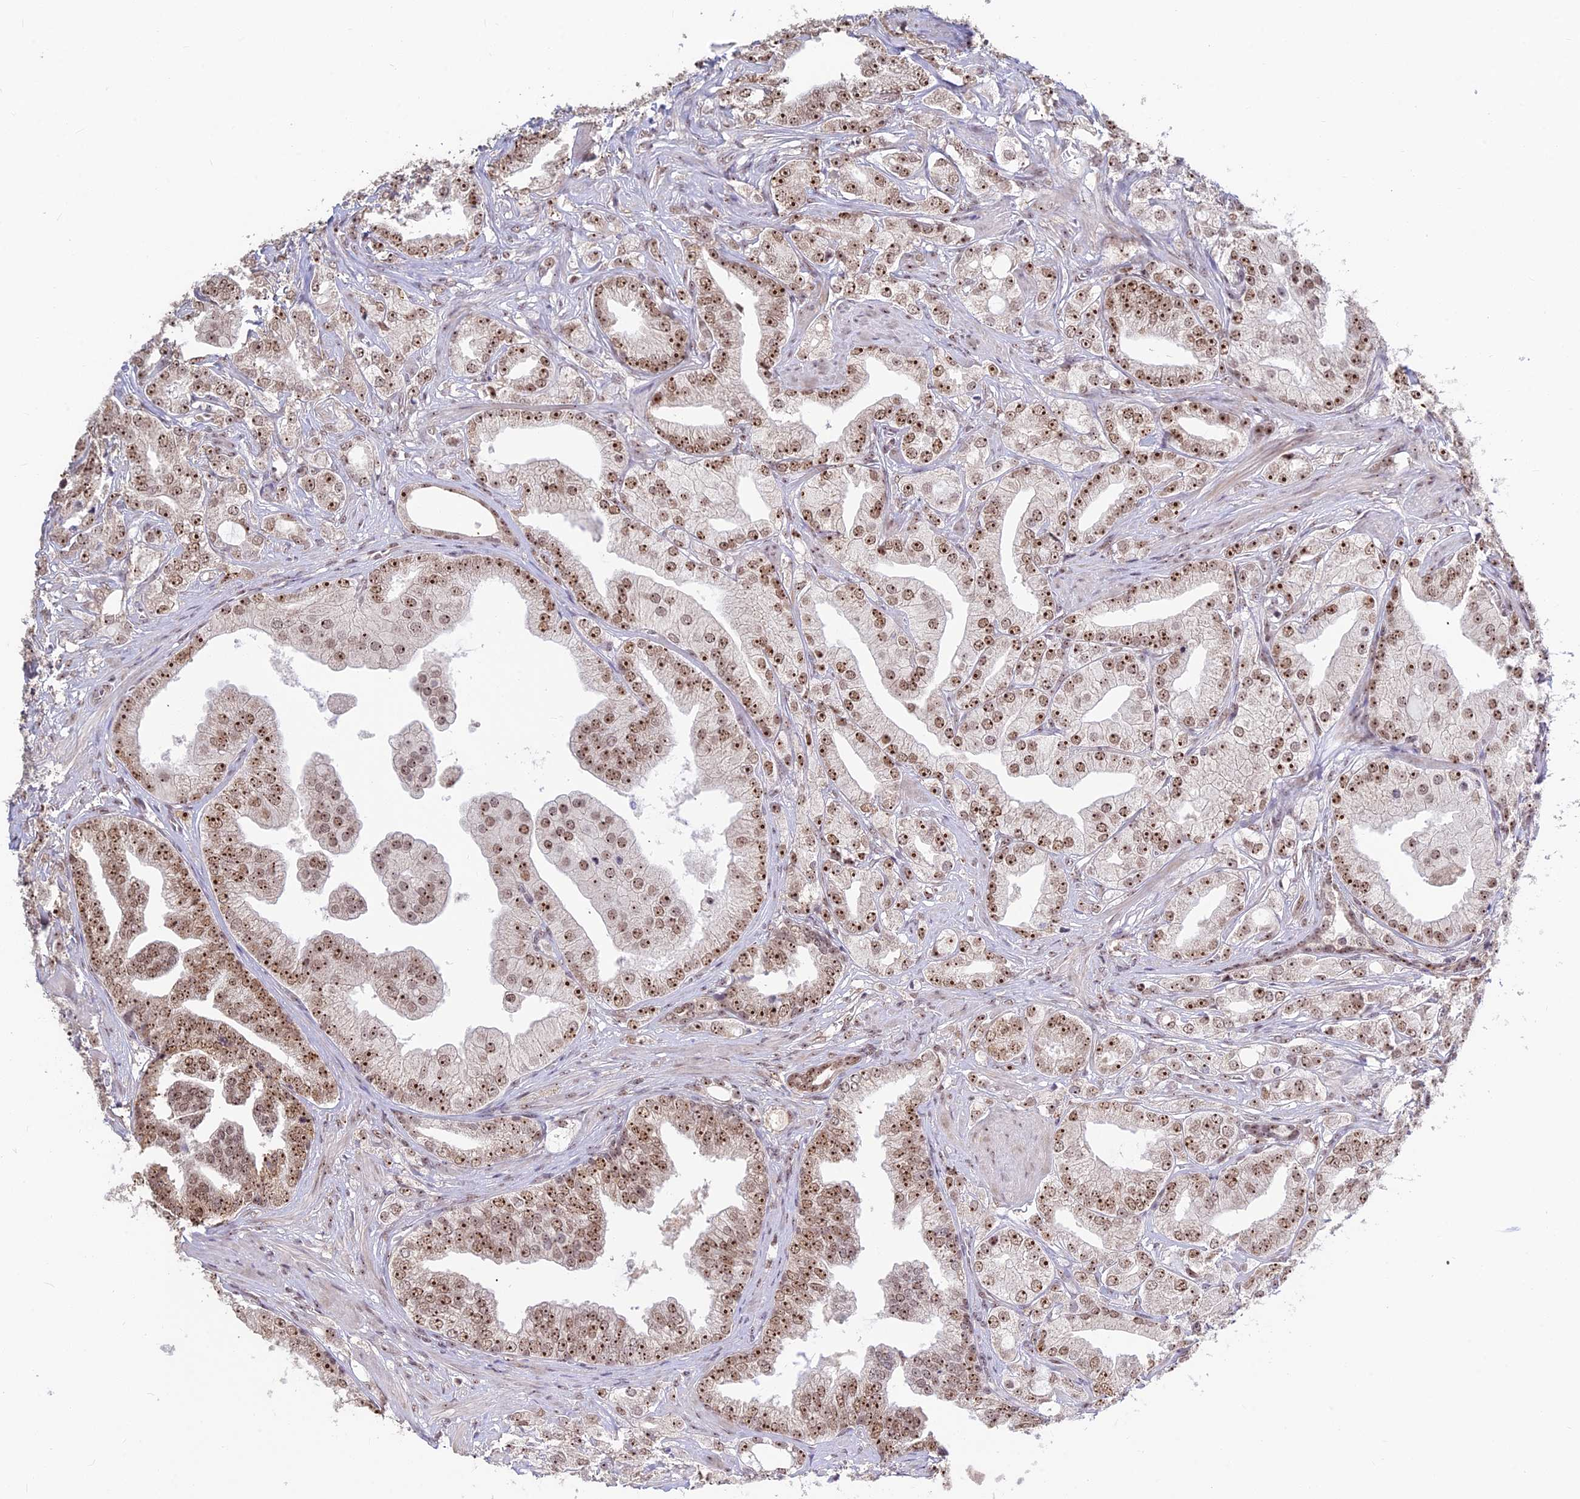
{"staining": {"intensity": "moderate", "quantity": ">75%", "location": "nuclear"}, "tissue": "prostate cancer", "cell_type": "Tumor cells", "image_type": "cancer", "snomed": [{"axis": "morphology", "description": "Adenocarcinoma, High grade"}, {"axis": "topography", "description": "Prostate"}], "caption": "High-power microscopy captured an immunohistochemistry (IHC) photomicrograph of high-grade adenocarcinoma (prostate), revealing moderate nuclear staining in about >75% of tumor cells.", "gene": "POLR1G", "patient": {"sex": "male", "age": 50}}